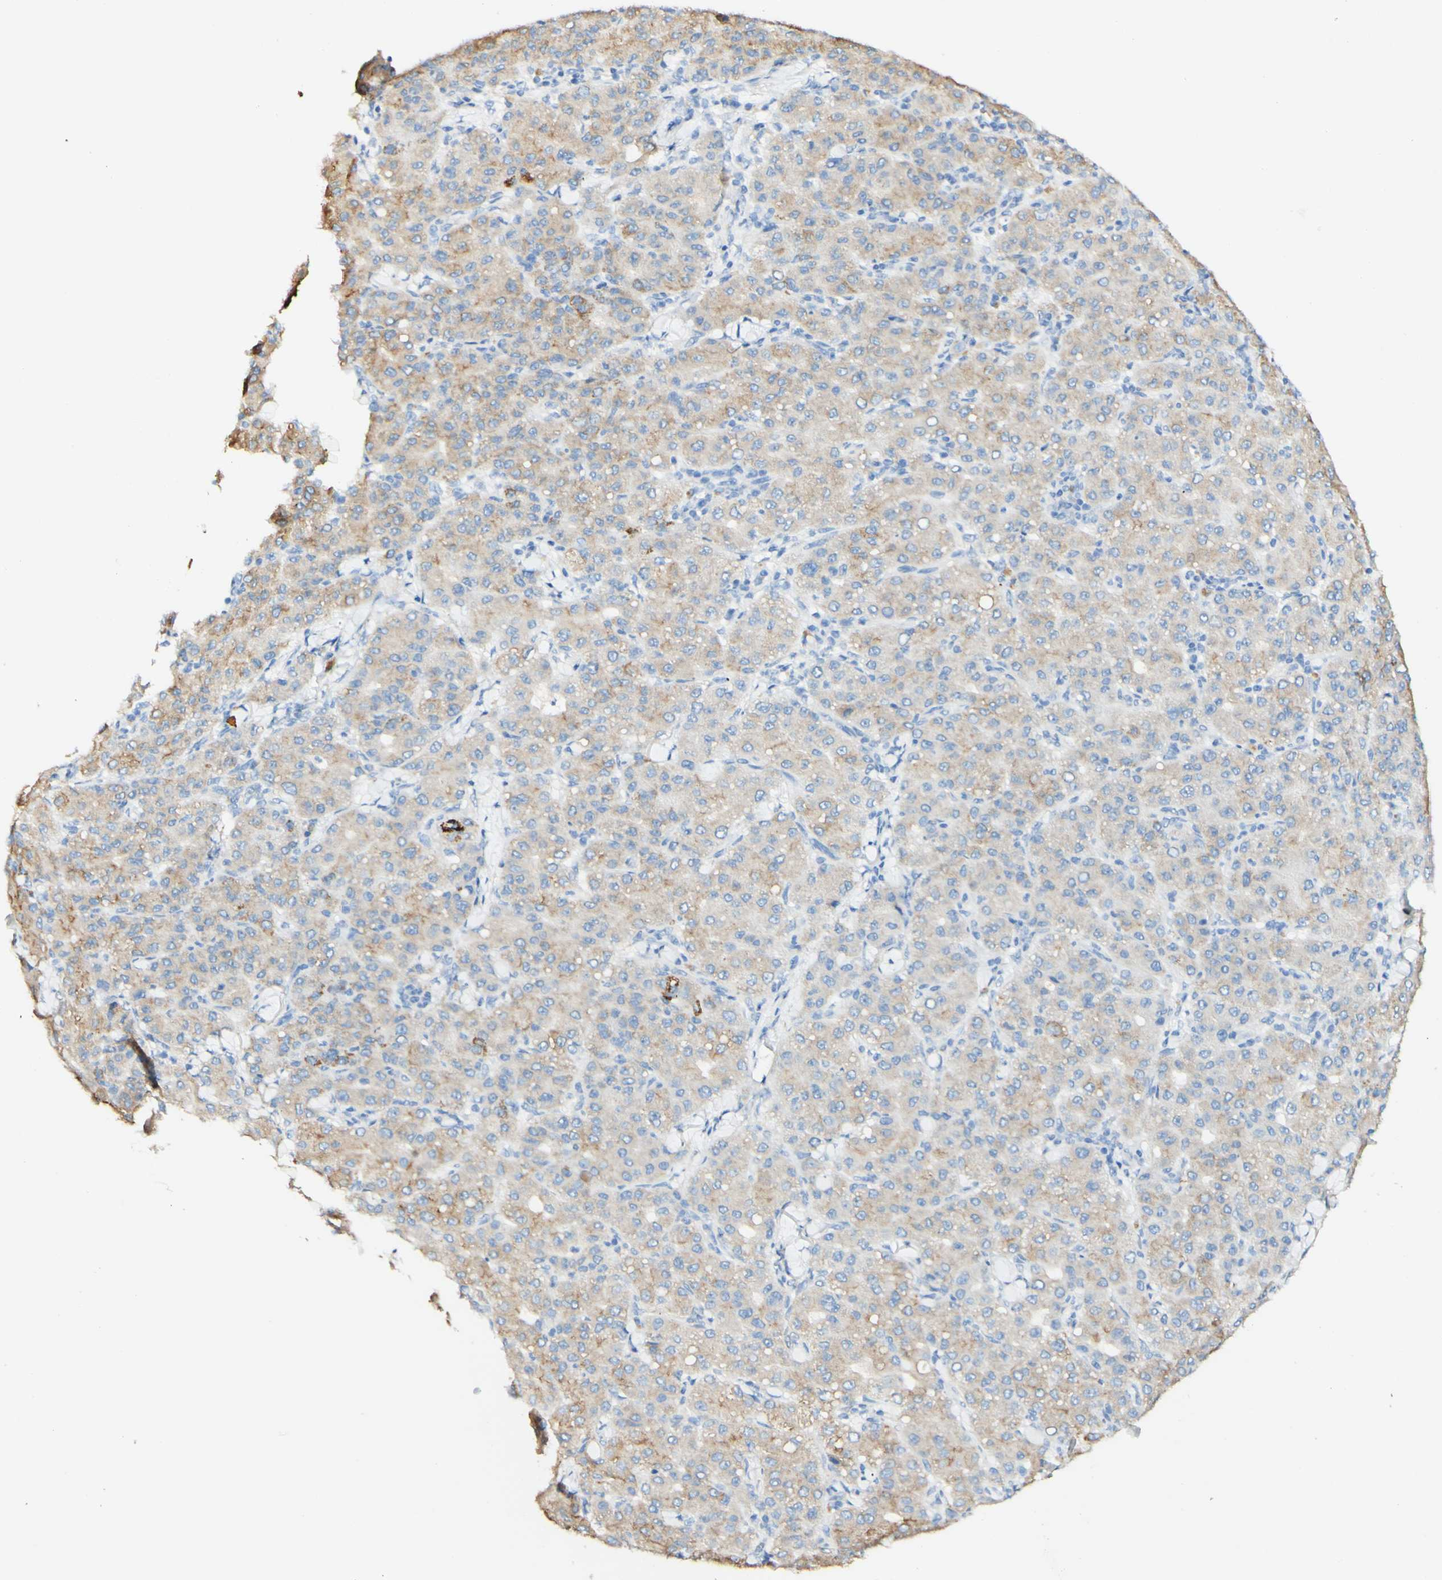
{"staining": {"intensity": "moderate", "quantity": ">75%", "location": "cytoplasmic/membranous"}, "tissue": "liver cancer", "cell_type": "Tumor cells", "image_type": "cancer", "snomed": [{"axis": "morphology", "description": "Carcinoma, Hepatocellular, NOS"}, {"axis": "topography", "description": "Liver"}], "caption": "The image displays staining of liver cancer, revealing moderate cytoplasmic/membranous protein expression (brown color) within tumor cells. Using DAB (brown) and hematoxylin (blue) stains, captured at high magnification using brightfield microscopy.", "gene": "FGF4", "patient": {"sex": "male", "age": 65}}